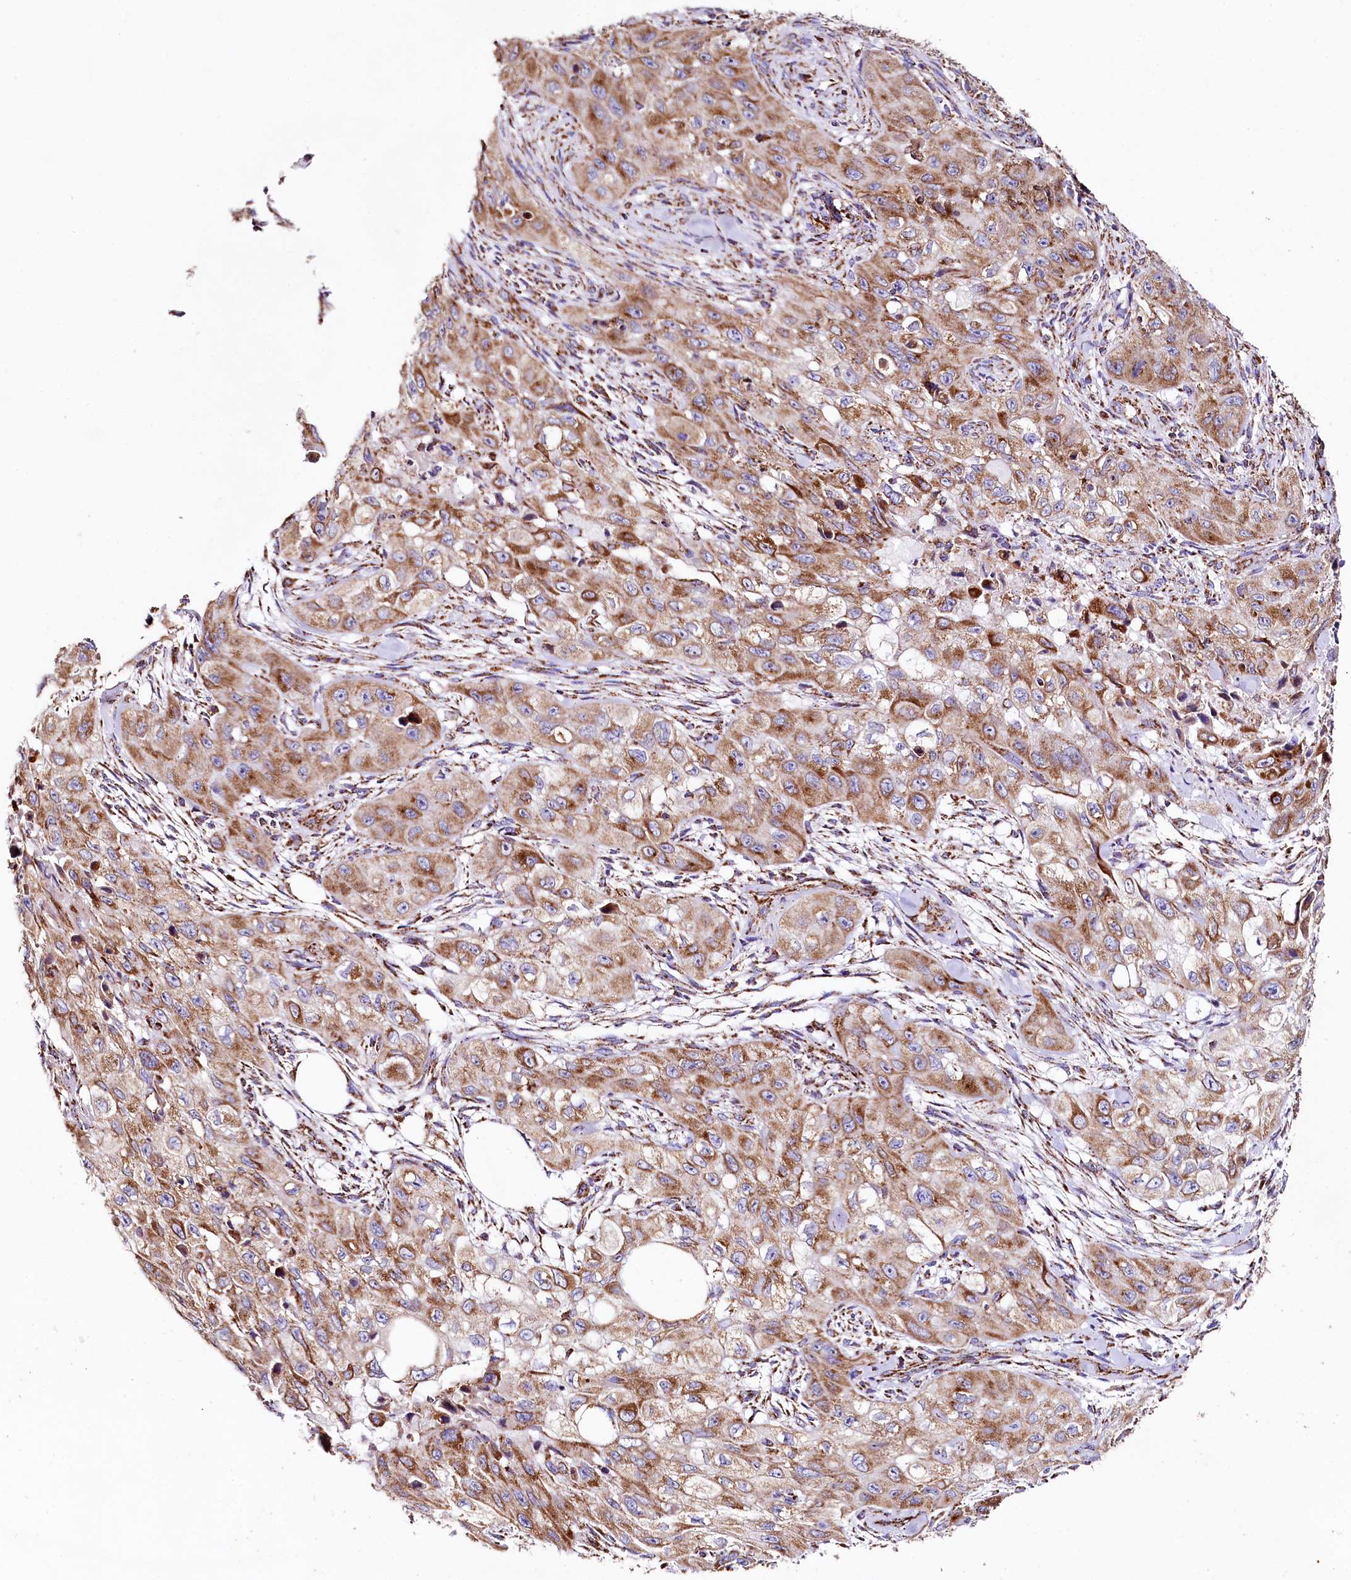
{"staining": {"intensity": "moderate", "quantity": ">75%", "location": "cytoplasmic/membranous"}, "tissue": "skin cancer", "cell_type": "Tumor cells", "image_type": "cancer", "snomed": [{"axis": "morphology", "description": "Squamous cell carcinoma, NOS"}, {"axis": "topography", "description": "Skin"}, {"axis": "topography", "description": "Subcutis"}], "caption": "This photomicrograph displays skin cancer (squamous cell carcinoma) stained with immunohistochemistry to label a protein in brown. The cytoplasmic/membranous of tumor cells show moderate positivity for the protein. Nuclei are counter-stained blue.", "gene": "APLP2", "patient": {"sex": "male", "age": 73}}